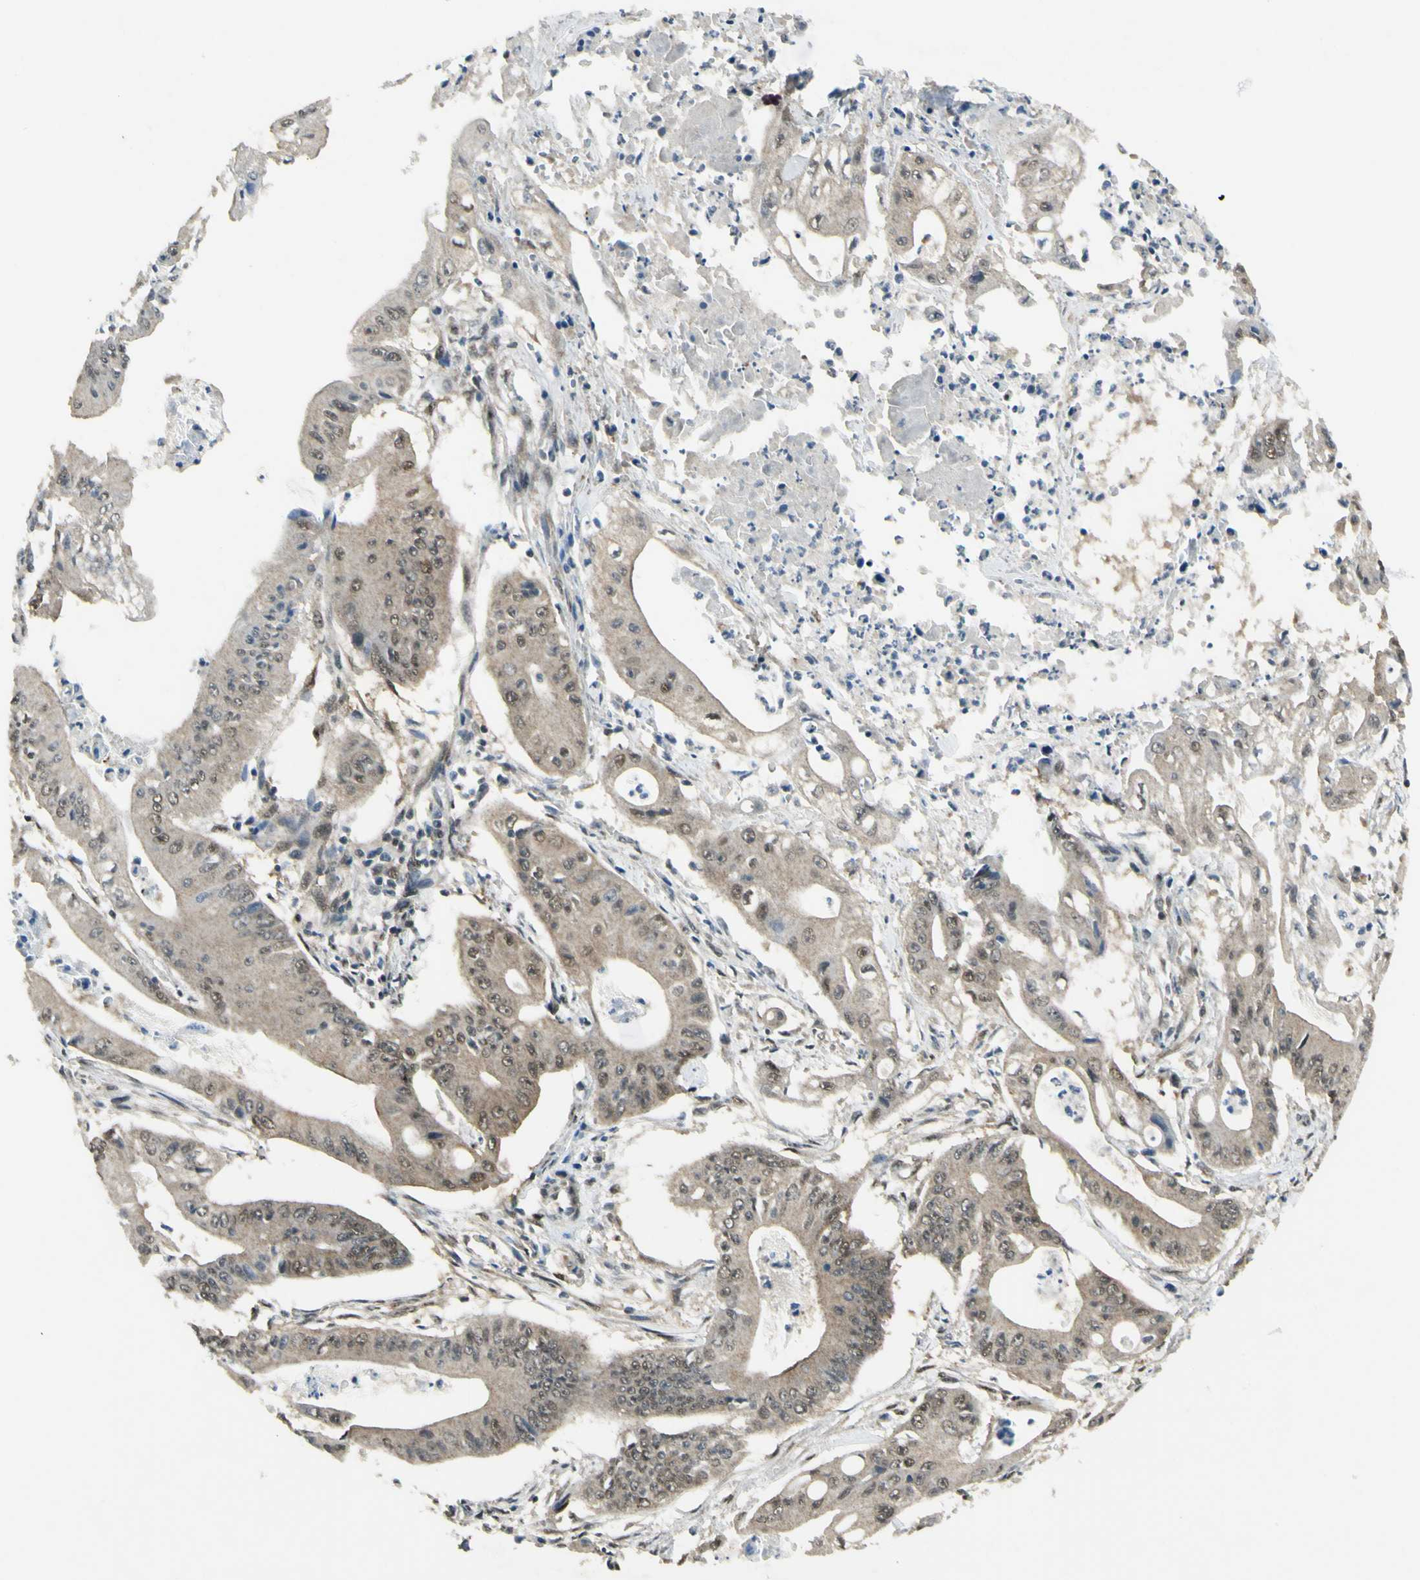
{"staining": {"intensity": "weak", "quantity": ">75%", "location": "cytoplasmic/membranous"}, "tissue": "pancreatic cancer", "cell_type": "Tumor cells", "image_type": "cancer", "snomed": [{"axis": "morphology", "description": "Normal tissue, NOS"}, {"axis": "topography", "description": "Lymph node"}], "caption": "Pancreatic cancer stained with DAB (3,3'-diaminobenzidine) IHC demonstrates low levels of weak cytoplasmic/membranous positivity in approximately >75% of tumor cells. The protein of interest is shown in brown color, while the nuclei are stained blue.", "gene": "PSMD5", "patient": {"sex": "male", "age": 62}}